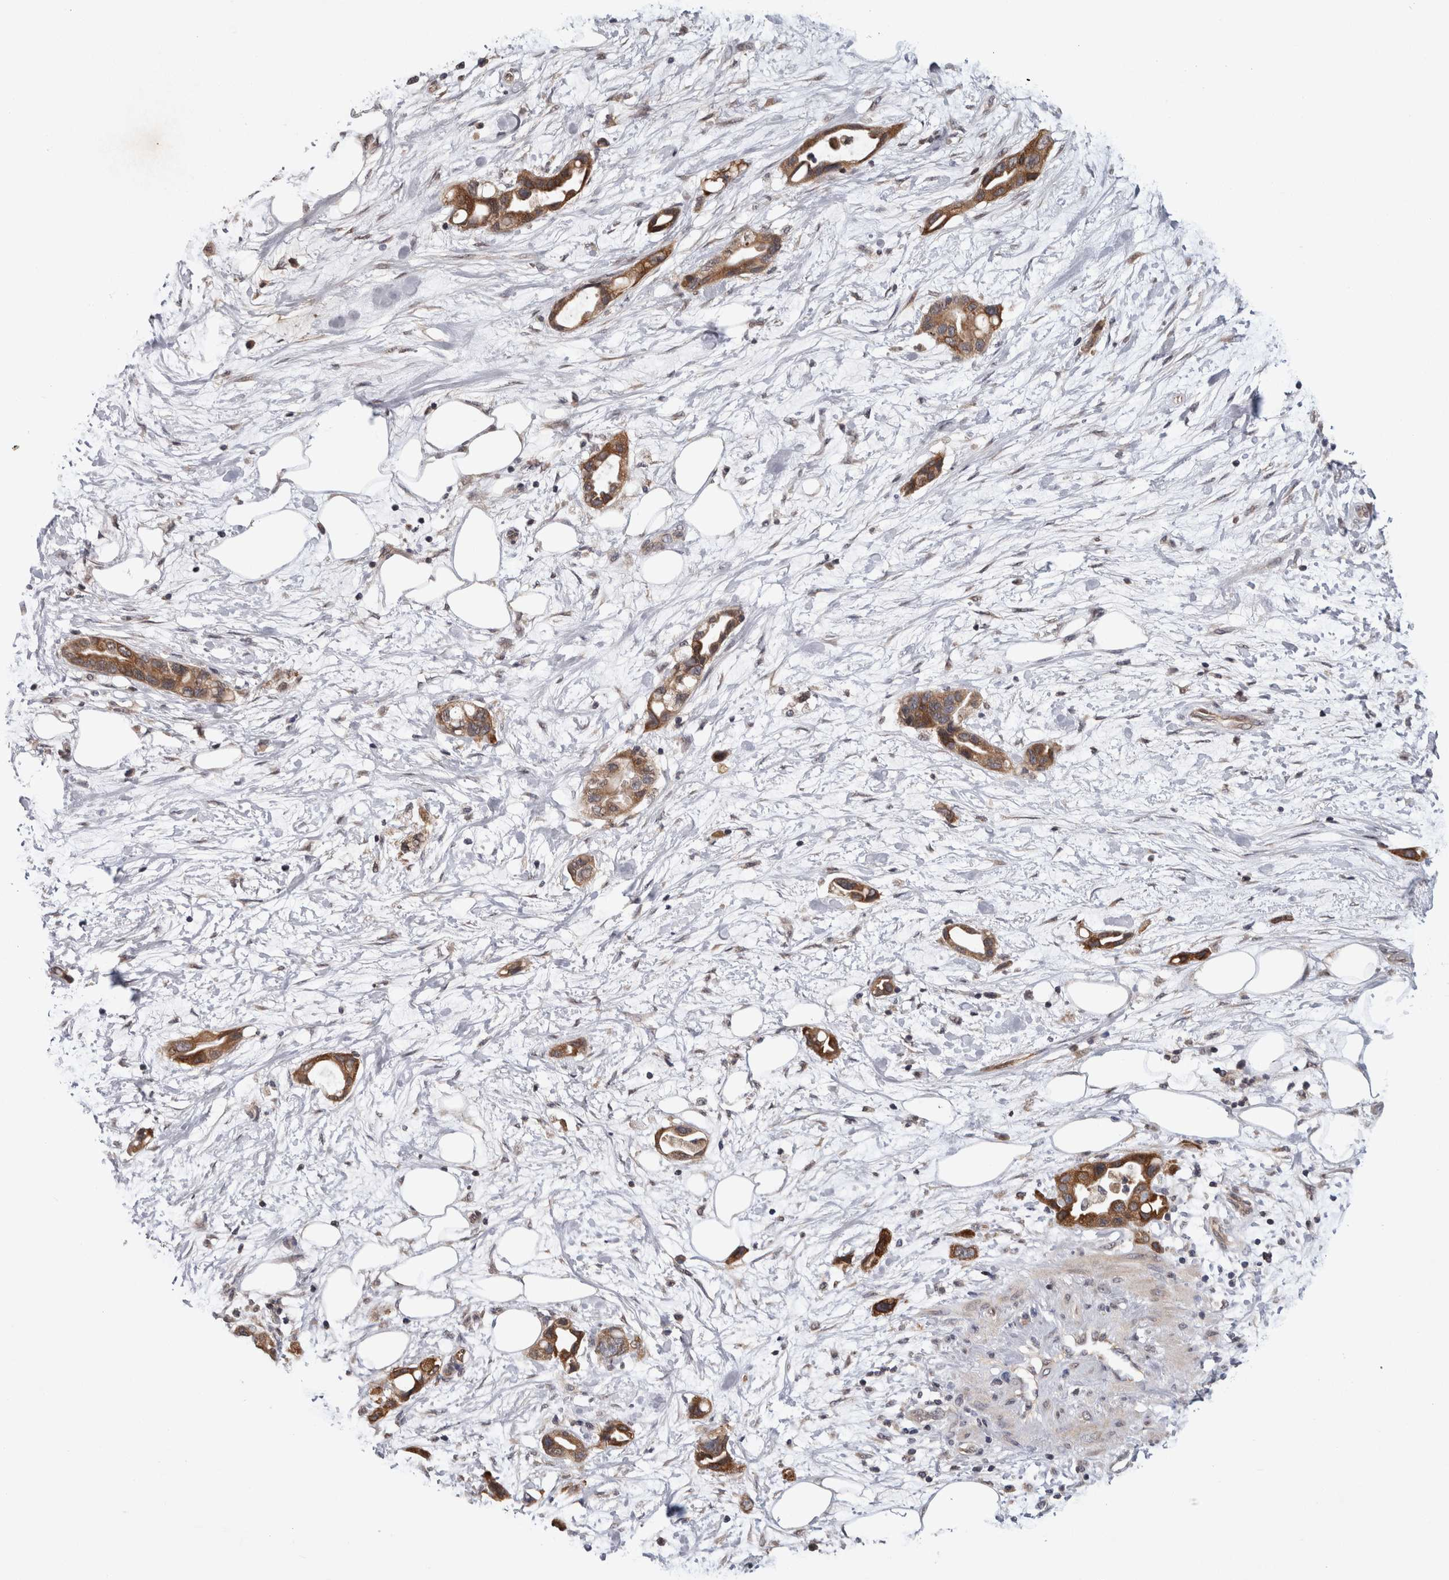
{"staining": {"intensity": "moderate", "quantity": ">75%", "location": "cytoplasmic/membranous"}, "tissue": "pancreatic cancer", "cell_type": "Tumor cells", "image_type": "cancer", "snomed": [{"axis": "morphology", "description": "Adenocarcinoma, NOS"}, {"axis": "topography", "description": "Pancreas"}], "caption": "Immunohistochemistry (DAB (3,3'-diaminobenzidine)) staining of pancreatic cancer (adenocarcinoma) shows moderate cytoplasmic/membranous protein positivity in about >75% of tumor cells.", "gene": "HMOX2", "patient": {"sex": "female", "age": 57}}